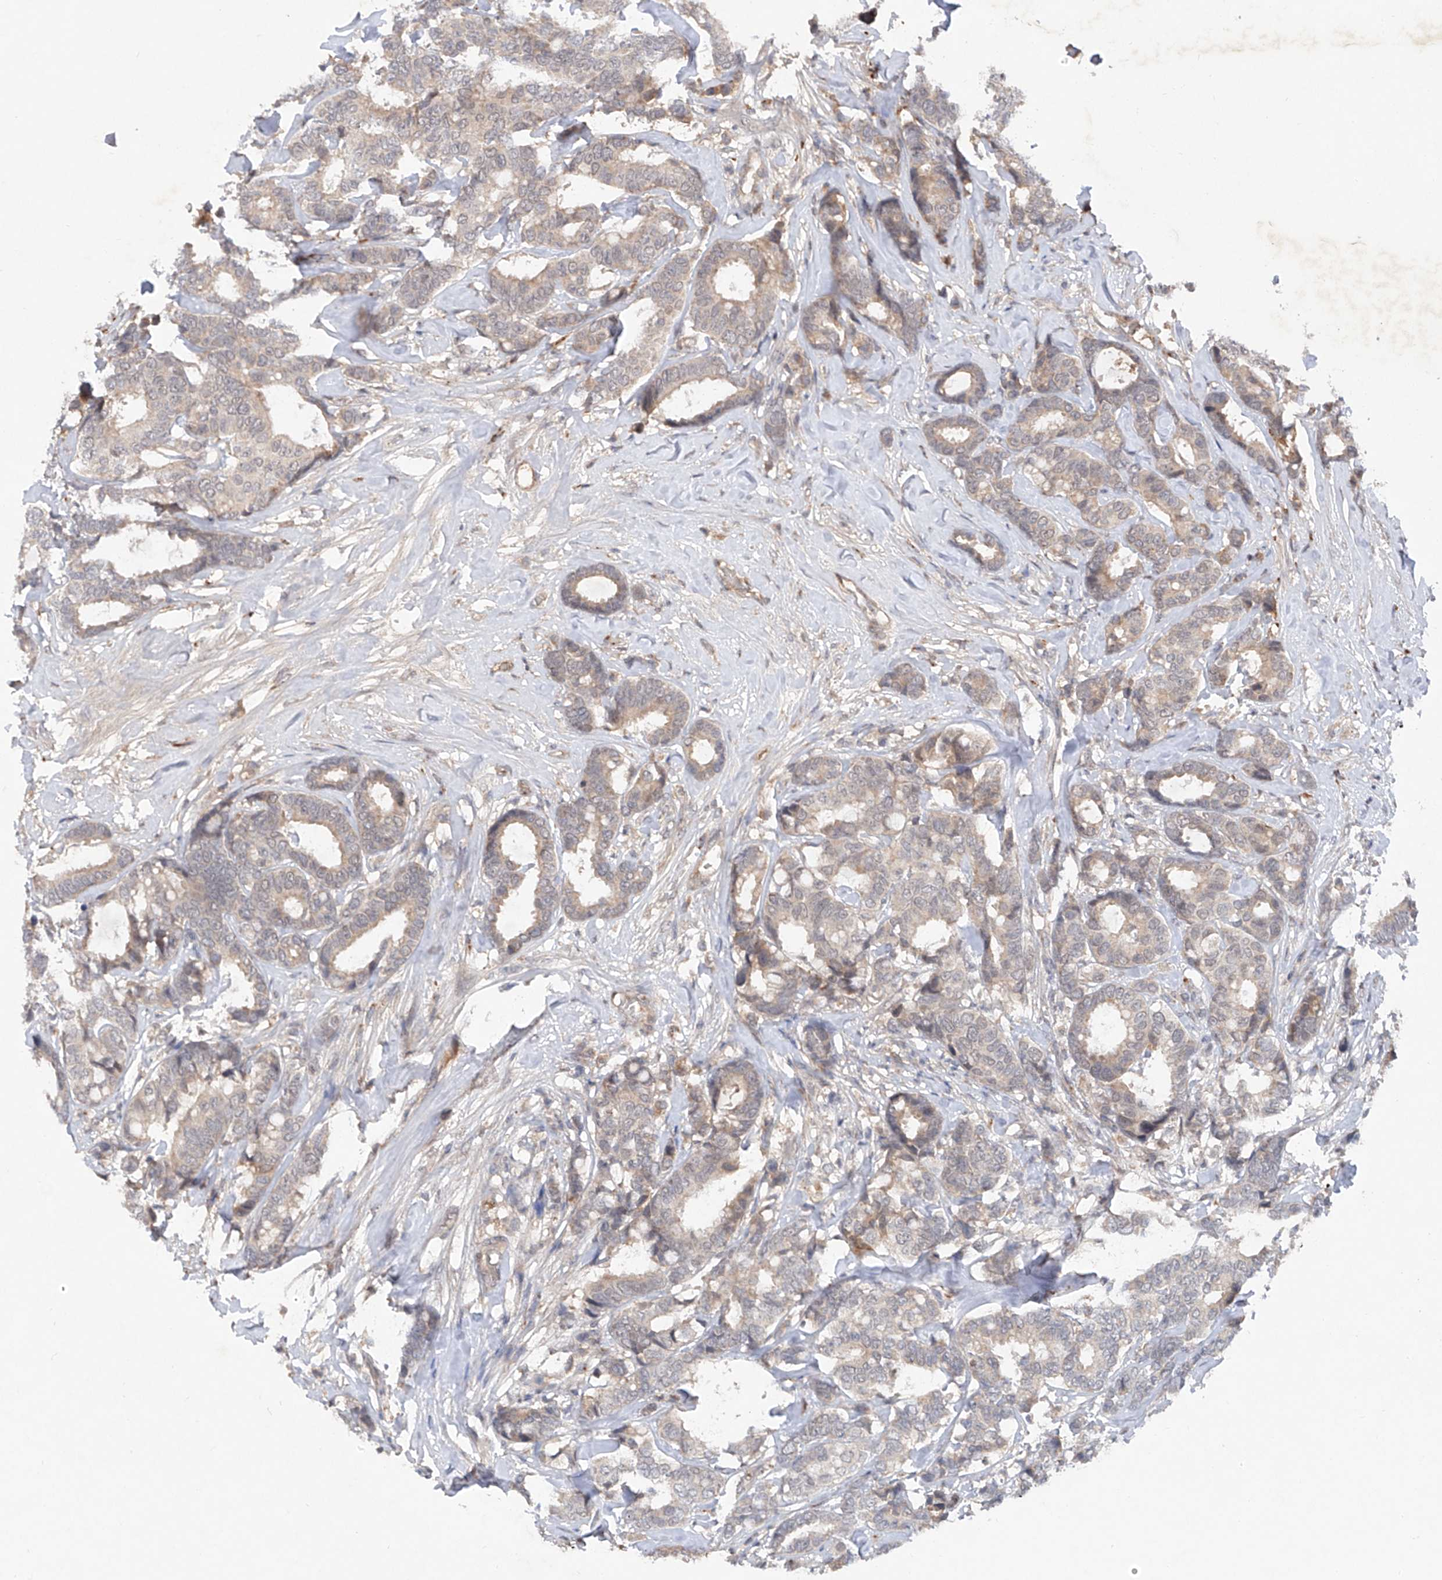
{"staining": {"intensity": "weak", "quantity": "25%-75%", "location": "cytoplasmic/membranous"}, "tissue": "breast cancer", "cell_type": "Tumor cells", "image_type": "cancer", "snomed": [{"axis": "morphology", "description": "Duct carcinoma"}, {"axis": "topography", "description": "Breast"}], "caption": "Breast cancer (infiltrating ductal carcinoma) stained for a protein (brown) shows weak cytoplasmic/membranous positive expression in approximately 25%-75% of tumor cells.", "gene": "FAM135A", "patient": {"sex": "female", "age": 87}}